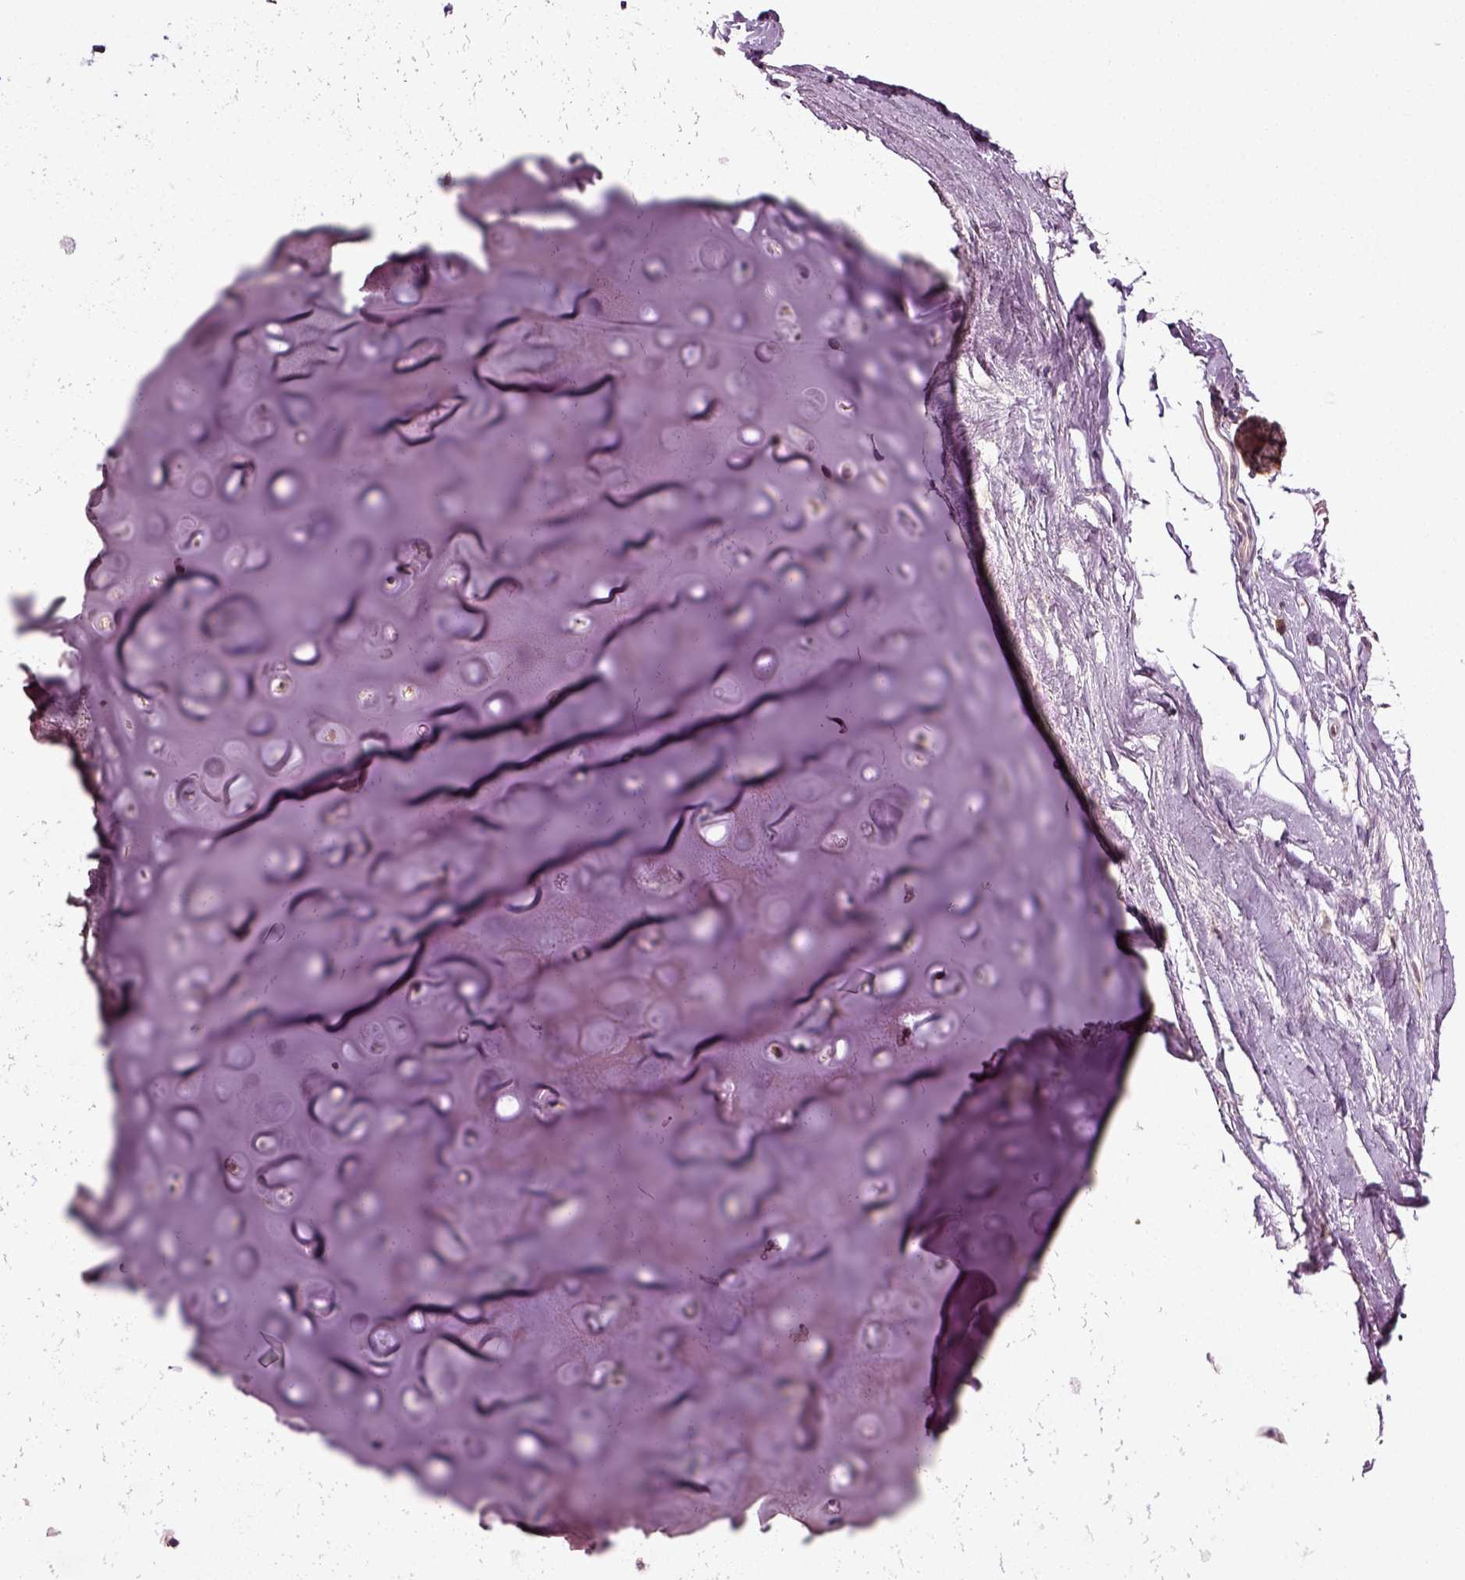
{"staining": {"intensity": "negative", "quantity": "none", "location": "none"}, "tissue": "soft tissue", "cell_type": "Chondrocytes", "image_type": "normal", "snomed": [{"axis": "morphology", "description": "Normal tissue, NOS"}, {"axis": "topography", "description": "Cartilage tissue"}, {"axis": "topography", "description": "Bronchus"}], "caption": "DAB immunohistochemical staining of benign soft tissue shows no significant positivity in chondrocytes.", "gene": "ERV3", "patient": {"sex": "female", "age": 79}}